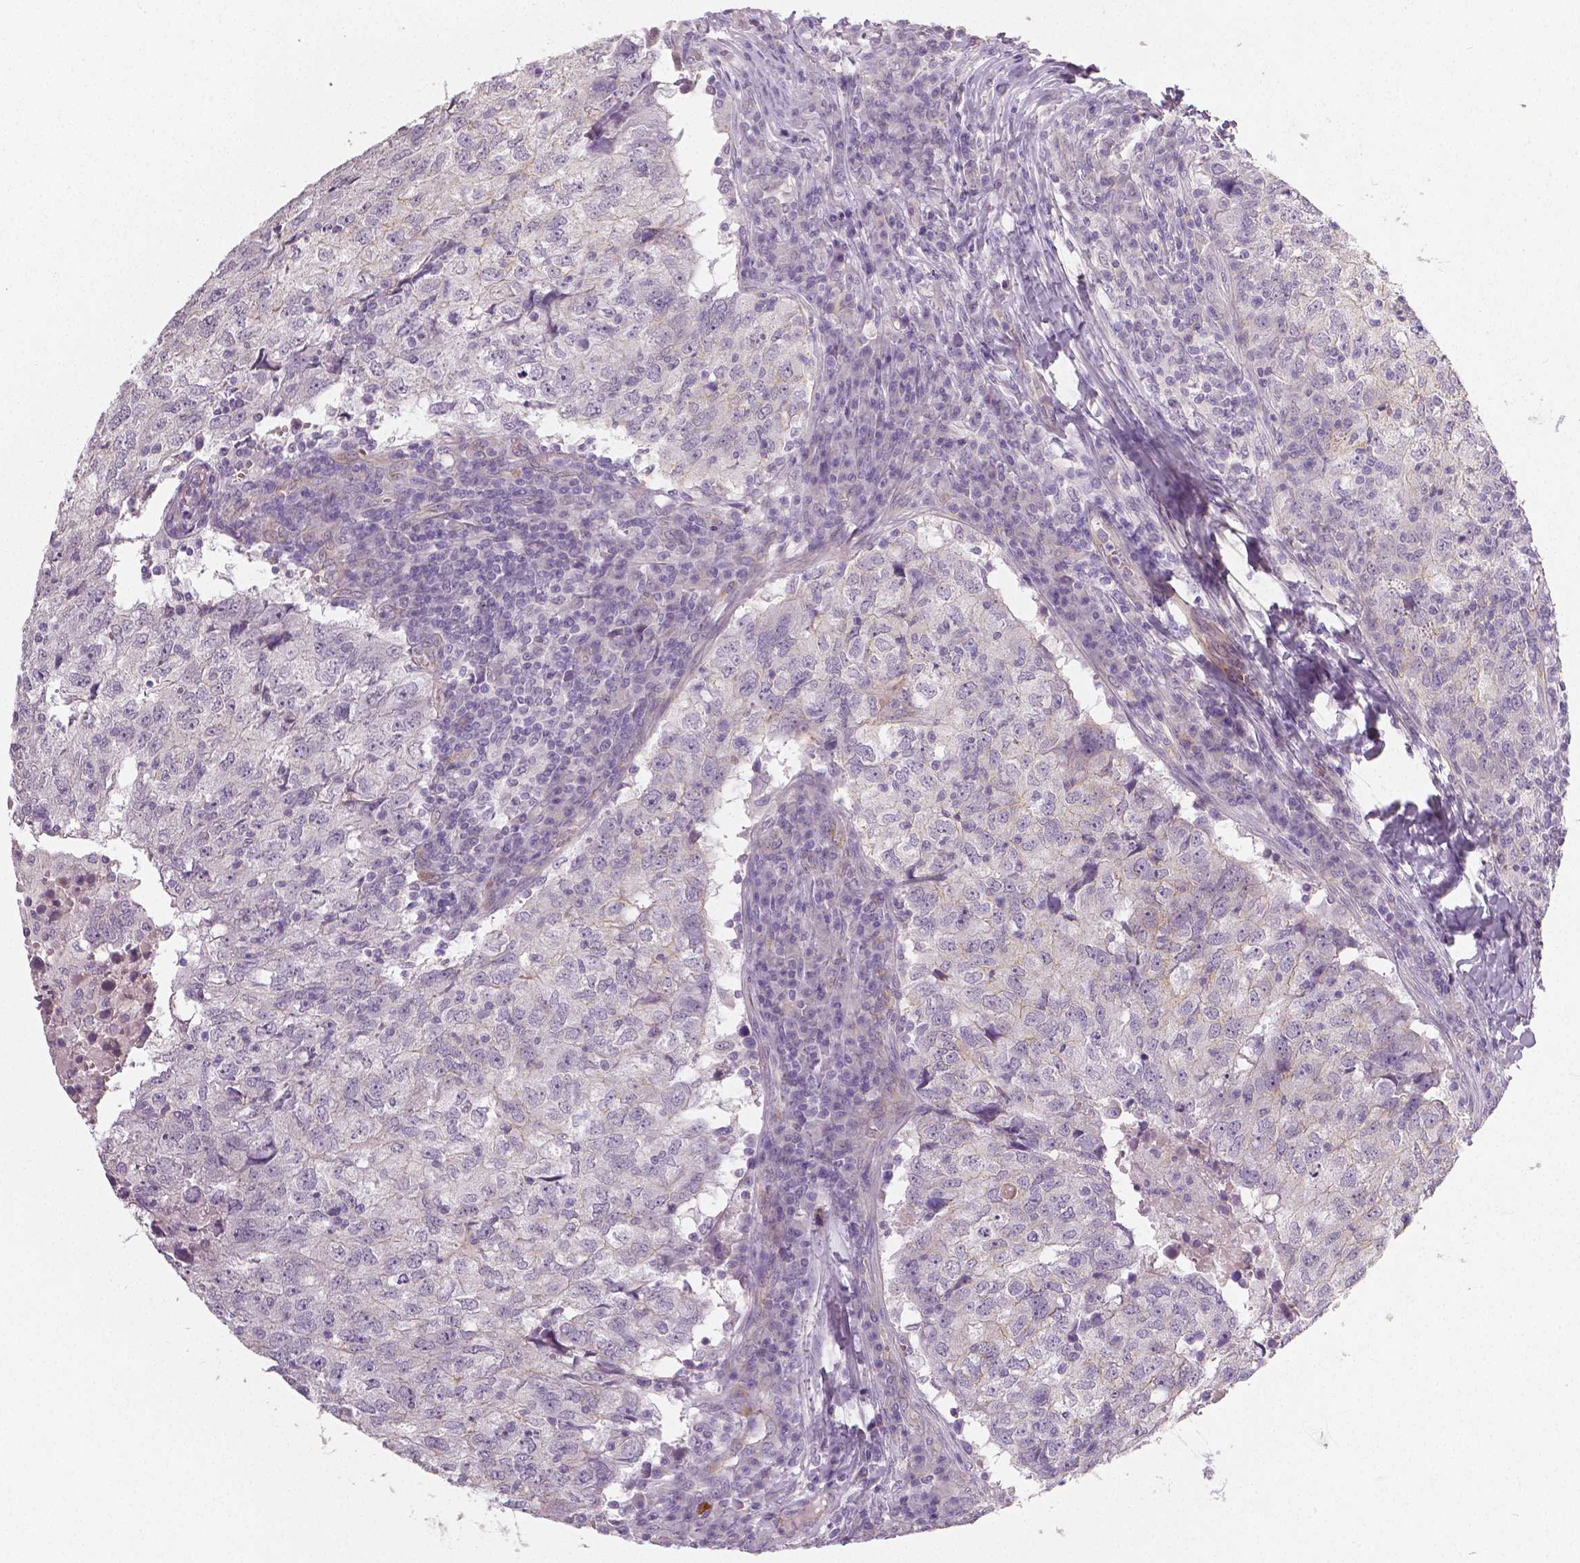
{"staining": {"intensity": "negative", "quantity": "none", "location": "none"}, "tissue": "breast cancer", "cell_type": "Tumor cells", "image_type": "cancer", "snomed": [{"axis": "morphology", "description": "Duct carcinoma"}, {"axis": "topography", "description": "Breast"}], "caption": "This is an immunohistochemistry (IHC) photomicrograph of breast cancer. There is no expression in tumor cells.", "gene": "FLT1", "patient": {"sex": "female", "age": 30}}